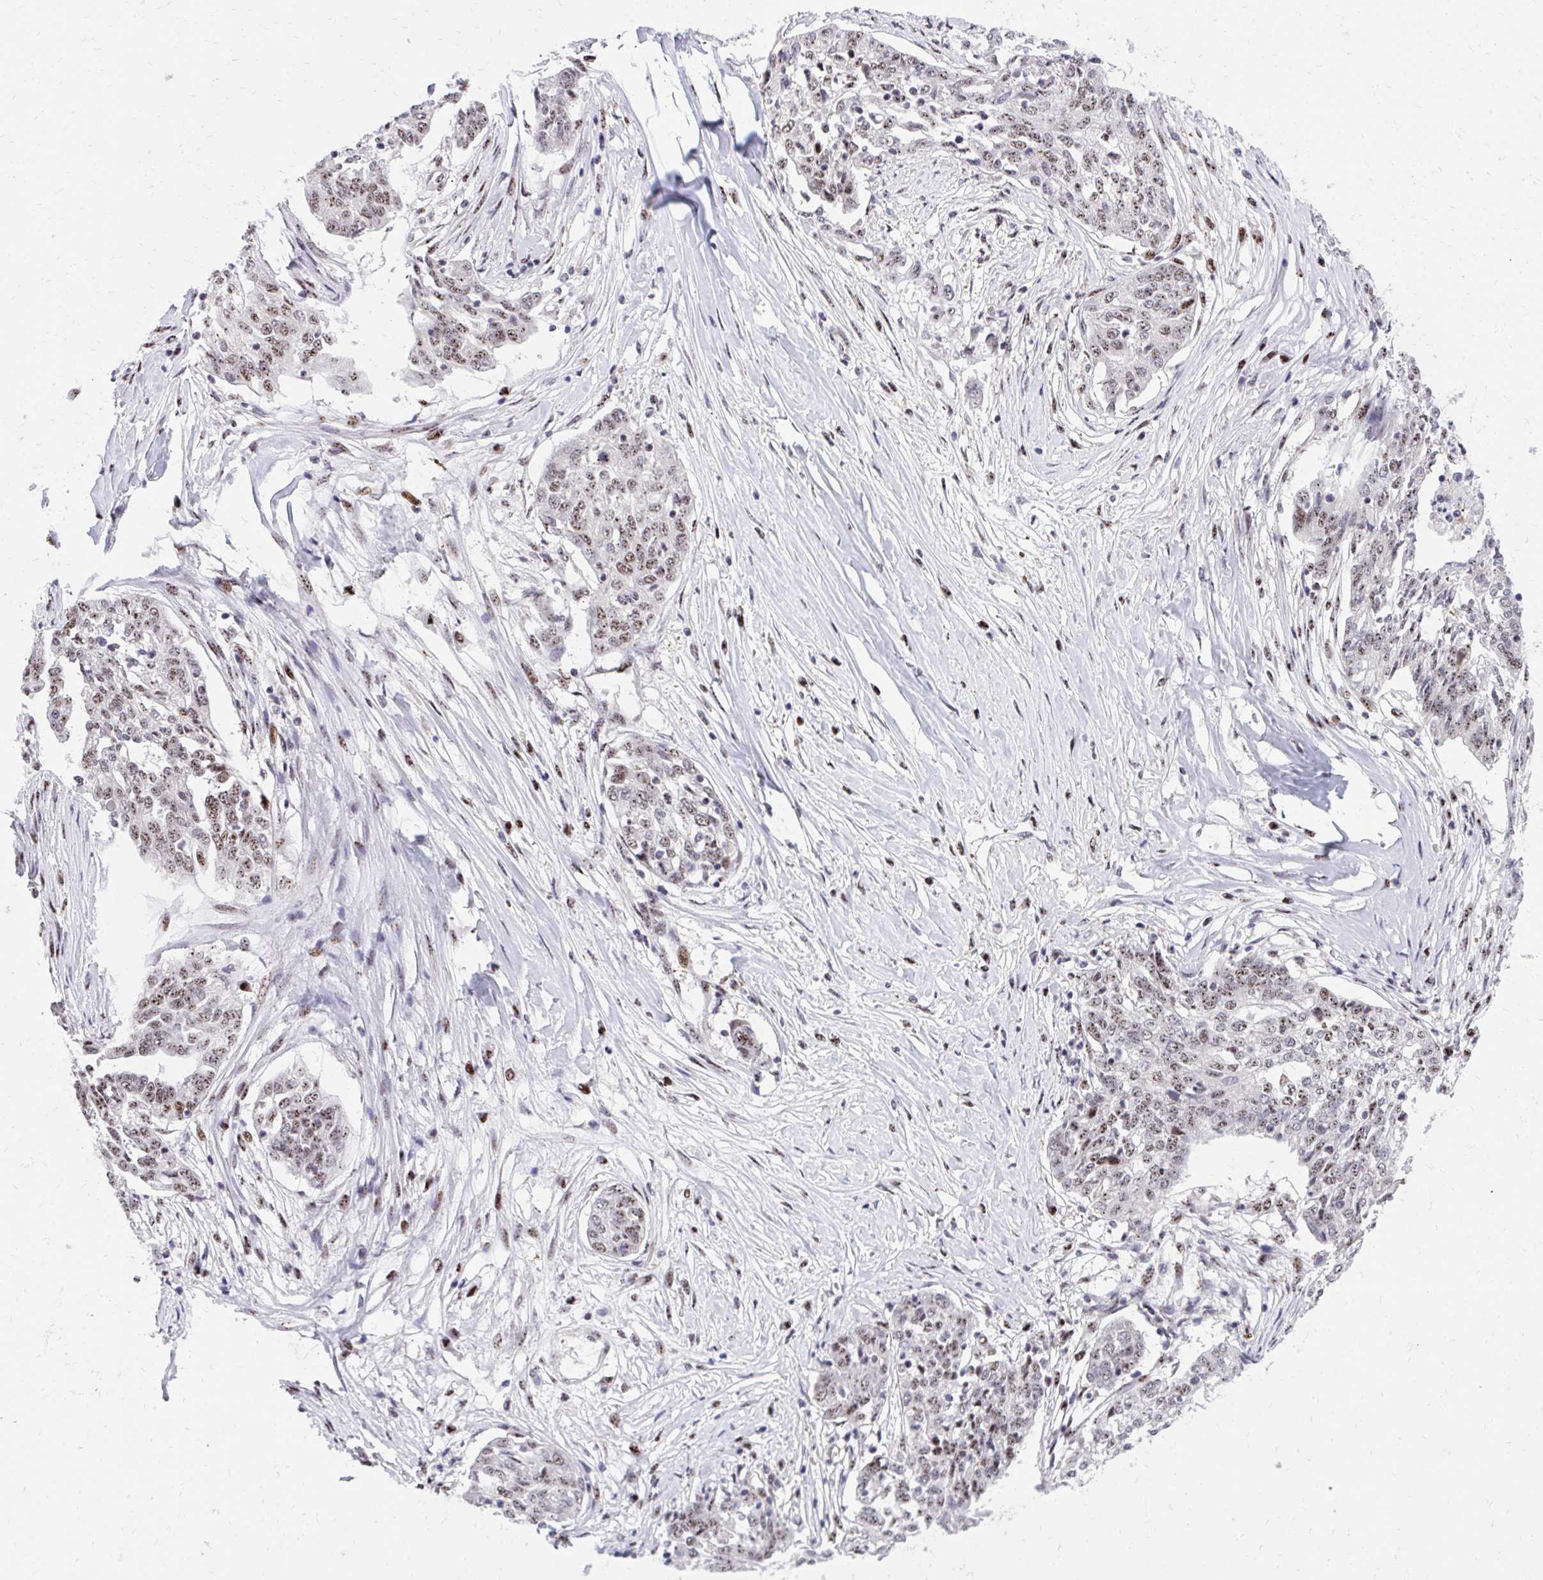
{"staining": {"intensity": "moderate", "quantity": "25%-75%", "location": "nuclear"}, "tissue": "ovarian cancer", "cell_type": "Tumor cells", "image_type": "cancer", "snomed": [{"axis": "morphology", "description": "Cystadenocarcinoma, serous, NOS"}, {"axis": "topography", "description": "Ovary"}], "caption": "IHC (DAB (3,3'-diaminobenzidine)) staining of serous cystadenocarcinoma (ovarian) reveals moderate nuclear protein expression in approximately 25%-75% of tumor cells.", "gene": "HOXA4", "patient": {"sex": "female", "age": 67}}